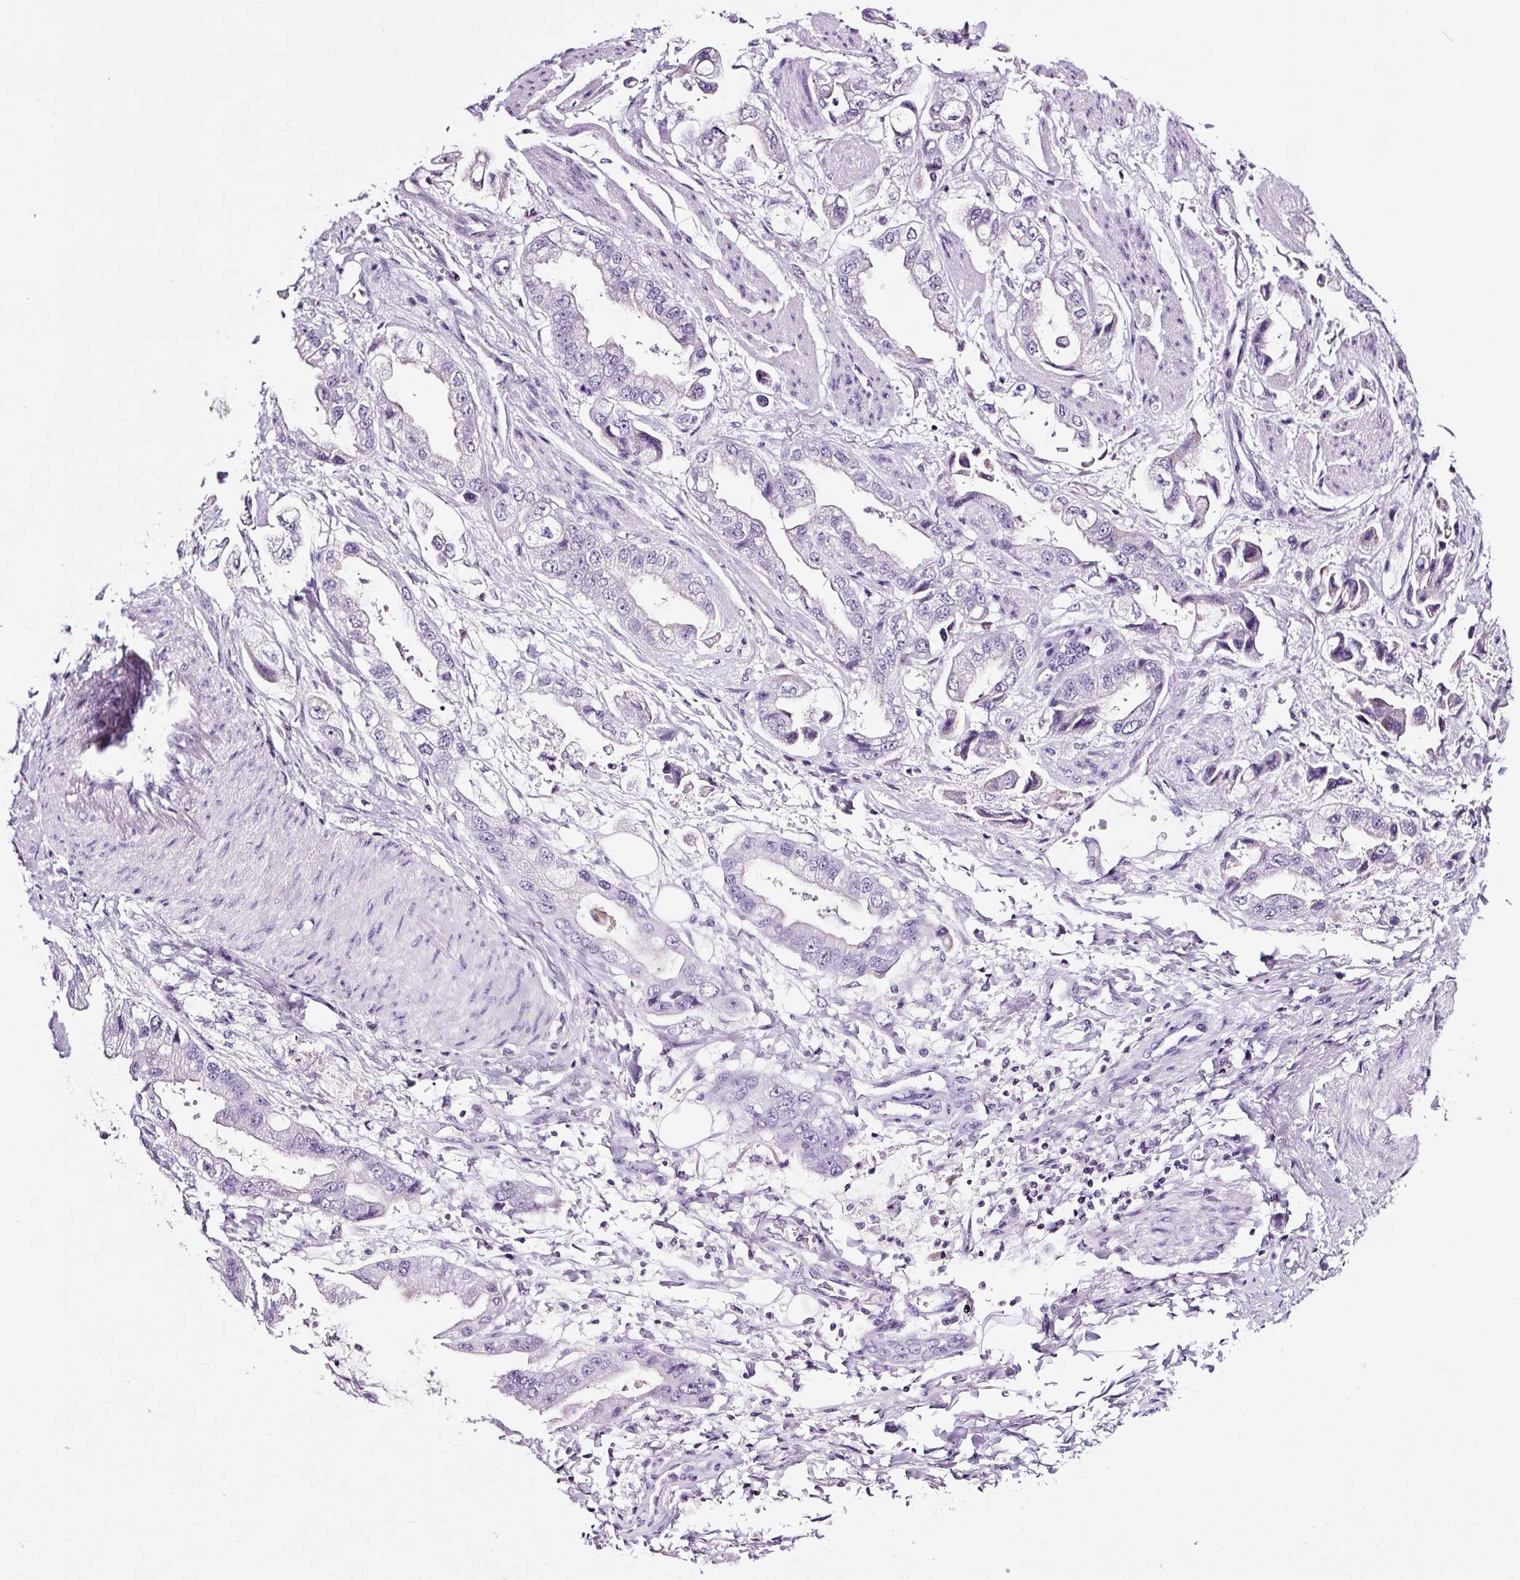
{"staining": {"intensity": "negative", "quantity": "none", "location": "none"}, "tissue": "stomach cancer", "cell_type": "Tumor cells", "image_type": "cancer", "snomed": [{"axis": "morphology", "description": "Adenocarcinoma, NOS"}, {"axis": "topography", "description": "Stomach"}], "caption": "There is no significant staining in tumor cells of stomach cancer (adenocarcinoma).", "gene": "TAFA3", "patient": {"sex": "male", "age": 62}}